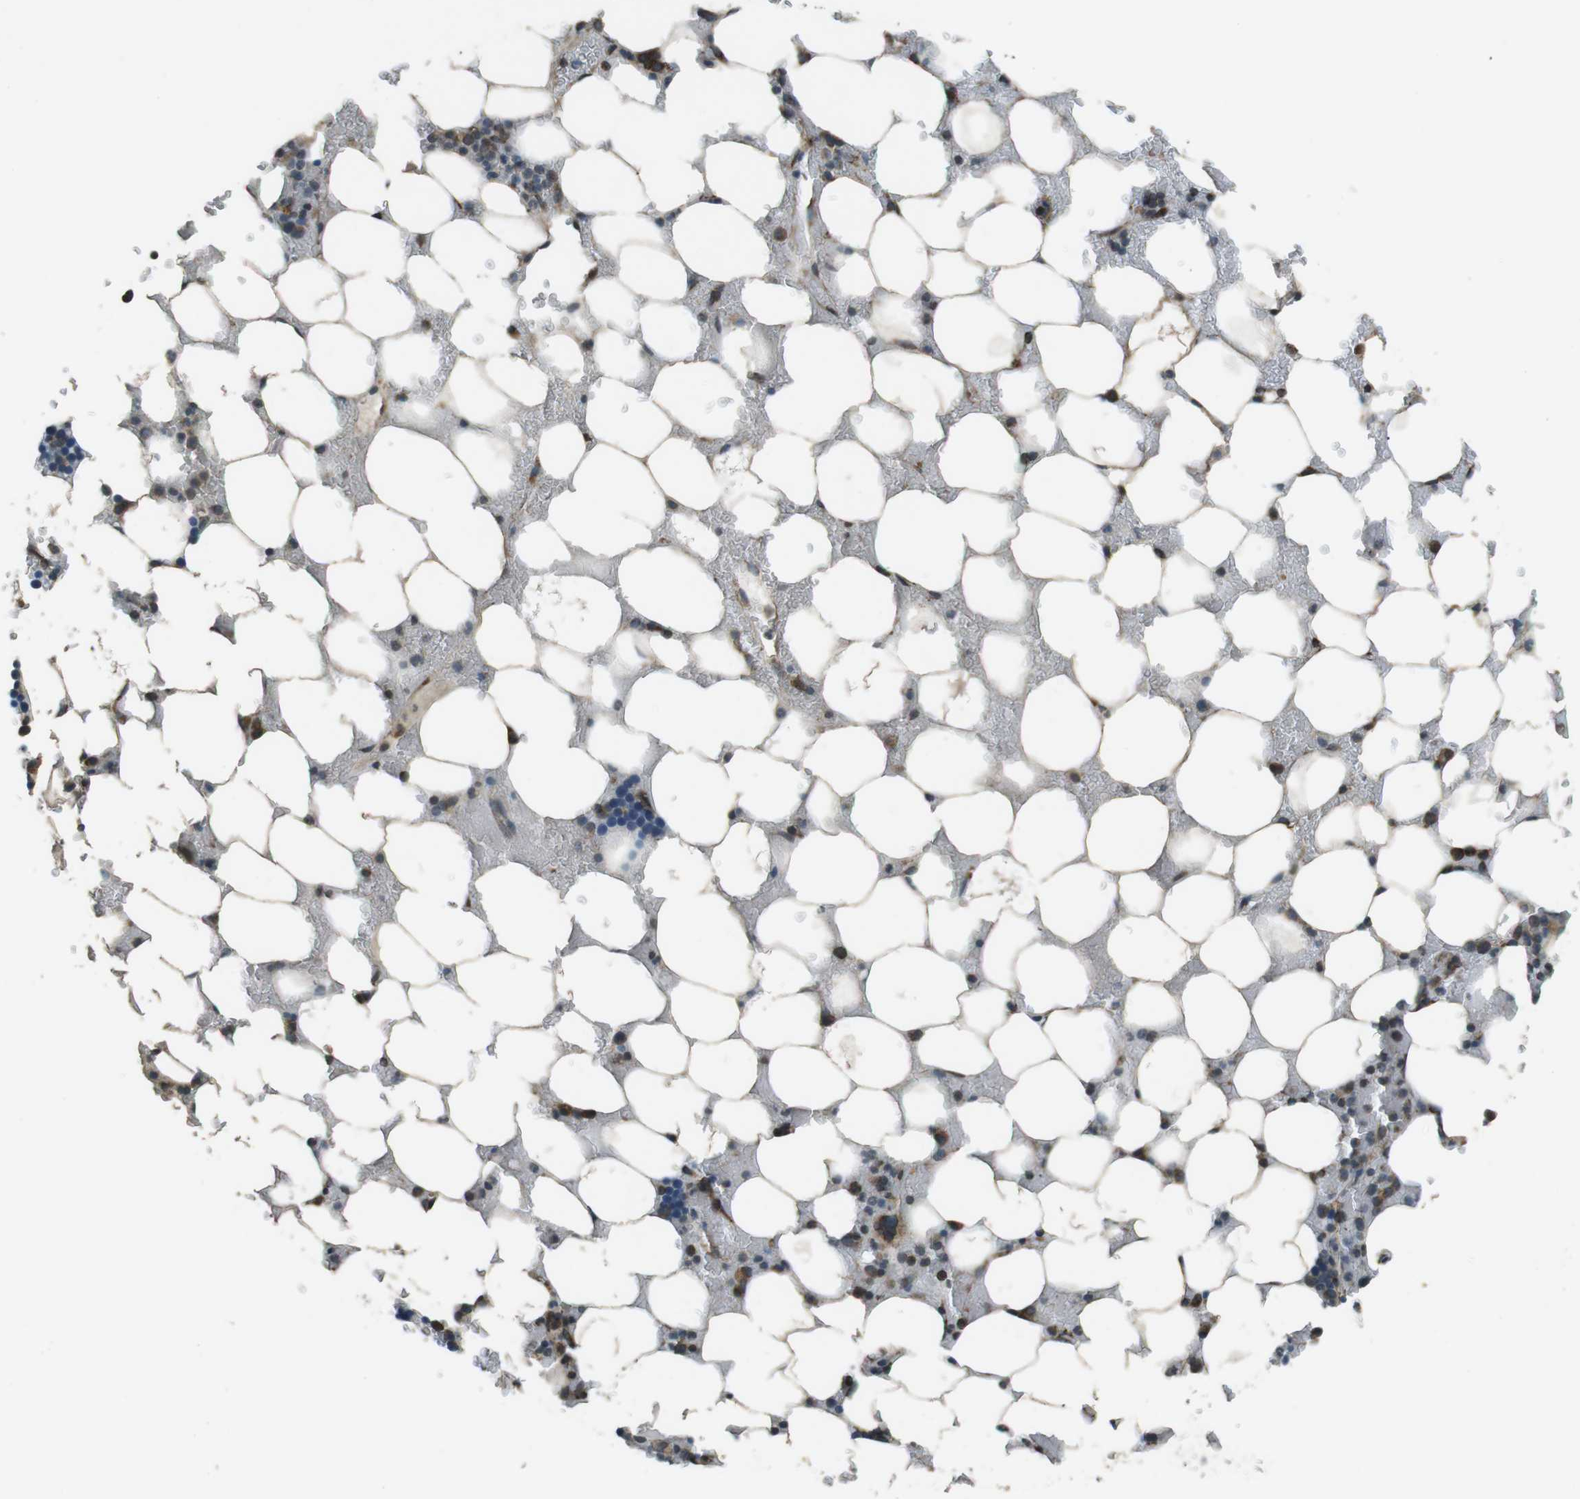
{"staining": {"intensity": "strong", "quantity": "25%-75%", "location": "cytoplasmic/membranous"}, "tissue": "bone marrow", "cell_type": "Hematopoietic cells", "image_type": "normal", "snomed": [{"axis": "morphology", "description": "Normal tissue, NOS"}, {"axis": "topography", "description": "Bone marrow"}], "caption": "Brown immunohistochemical staining in benign bone marrow displays strong cytoplasmic/membranous staining in about 25%-75% of hematopoietic cells.", "gene": "KTN1", "patient": {"sex": "female", "age": 73}}